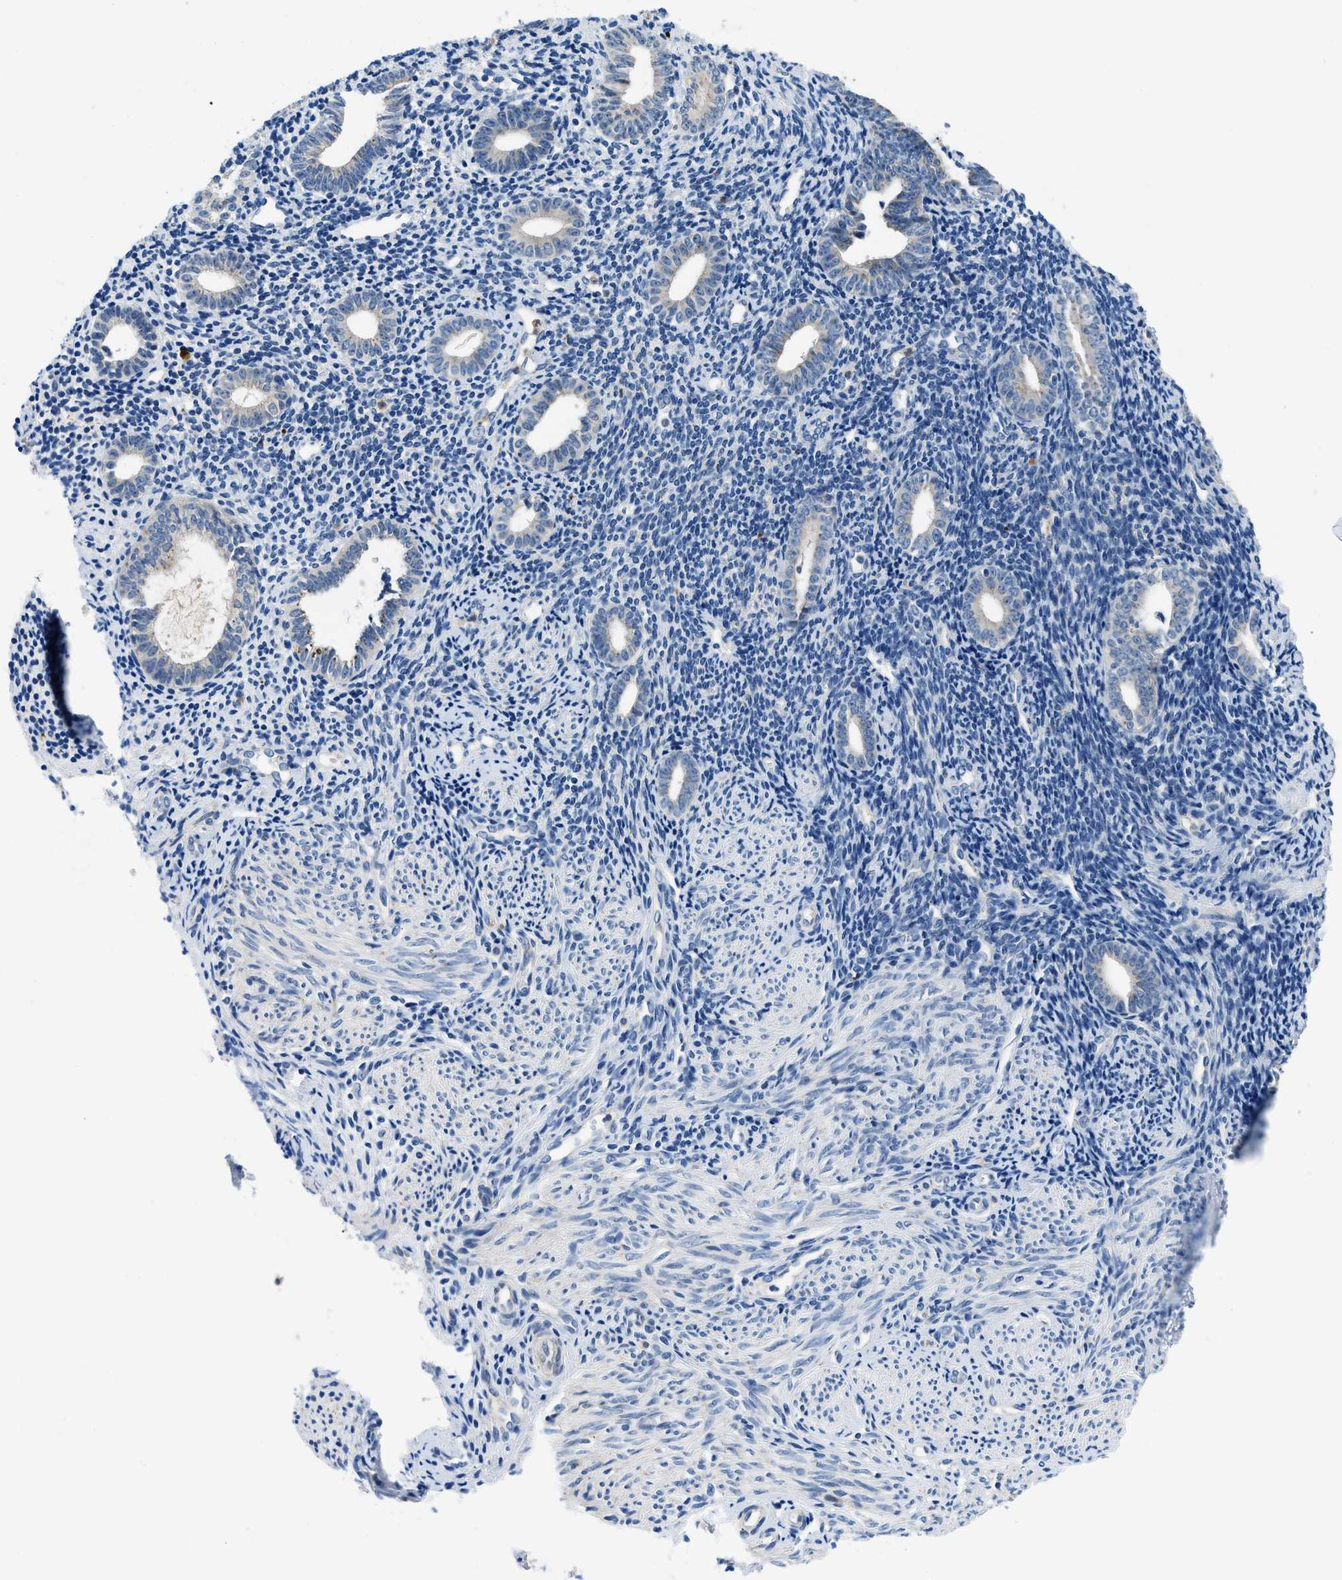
{"staining": {"intensity": "negative", "quantity": "none", "location": "none"}, "tissue": "endometrium", "cell_type": "Cells in endometrial stroma", "image_type": "normal", "snomed": [{"axis": "morphology", "description": "Normal tissue, NOS"}, {"axis": "topography", "description": "Endometrium"}], "caption": "This is a micrograph of immunohistochemistry staining of normal endometrium, which shows no positivity in cells in endometrial stroma.", "gene": "ADGRE3", "patient": {"sex": "female", "age": 50}}